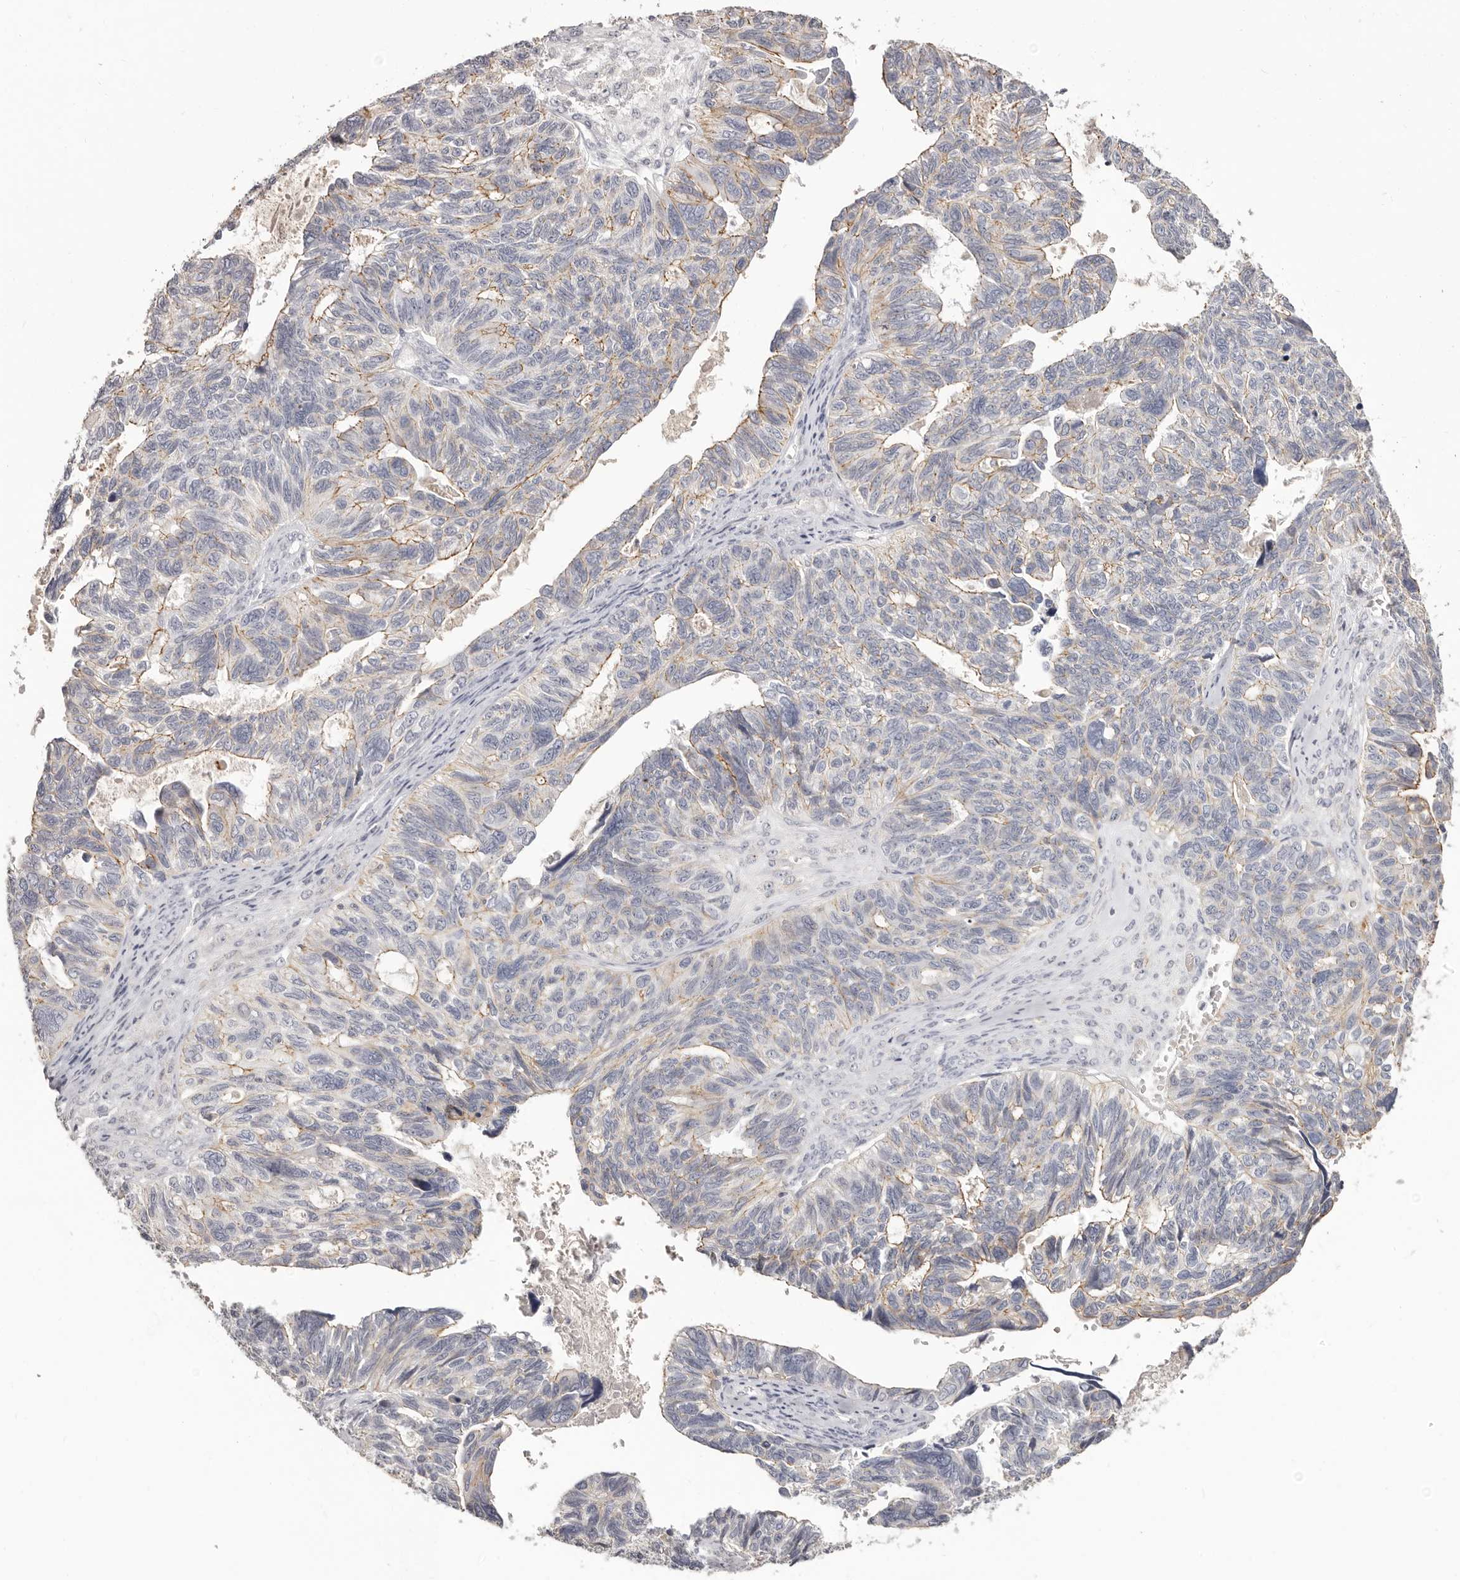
{"staining": {"intensity": "weak", "quantity": "25%-75%", "location": "cytoplasmic/membranous"}, "tissue": "ovarian cancer", "cell_type": "Tumor cells", "image_type": "cancer", "snomed": [{"axis": "morphology", "description": "Cystadenocarcinoma, serous, NOS"}, {"axis": "topography", "description": "Ovary"}], "caption": "Ovarian cancer stained with a brown dye demonstrates weak cytoplasmic/membranous positive expression in approximately 25%-75% of tumor cells.", "gene": "PCDHB6", "patient": {"sex": "female", "age": 79}}